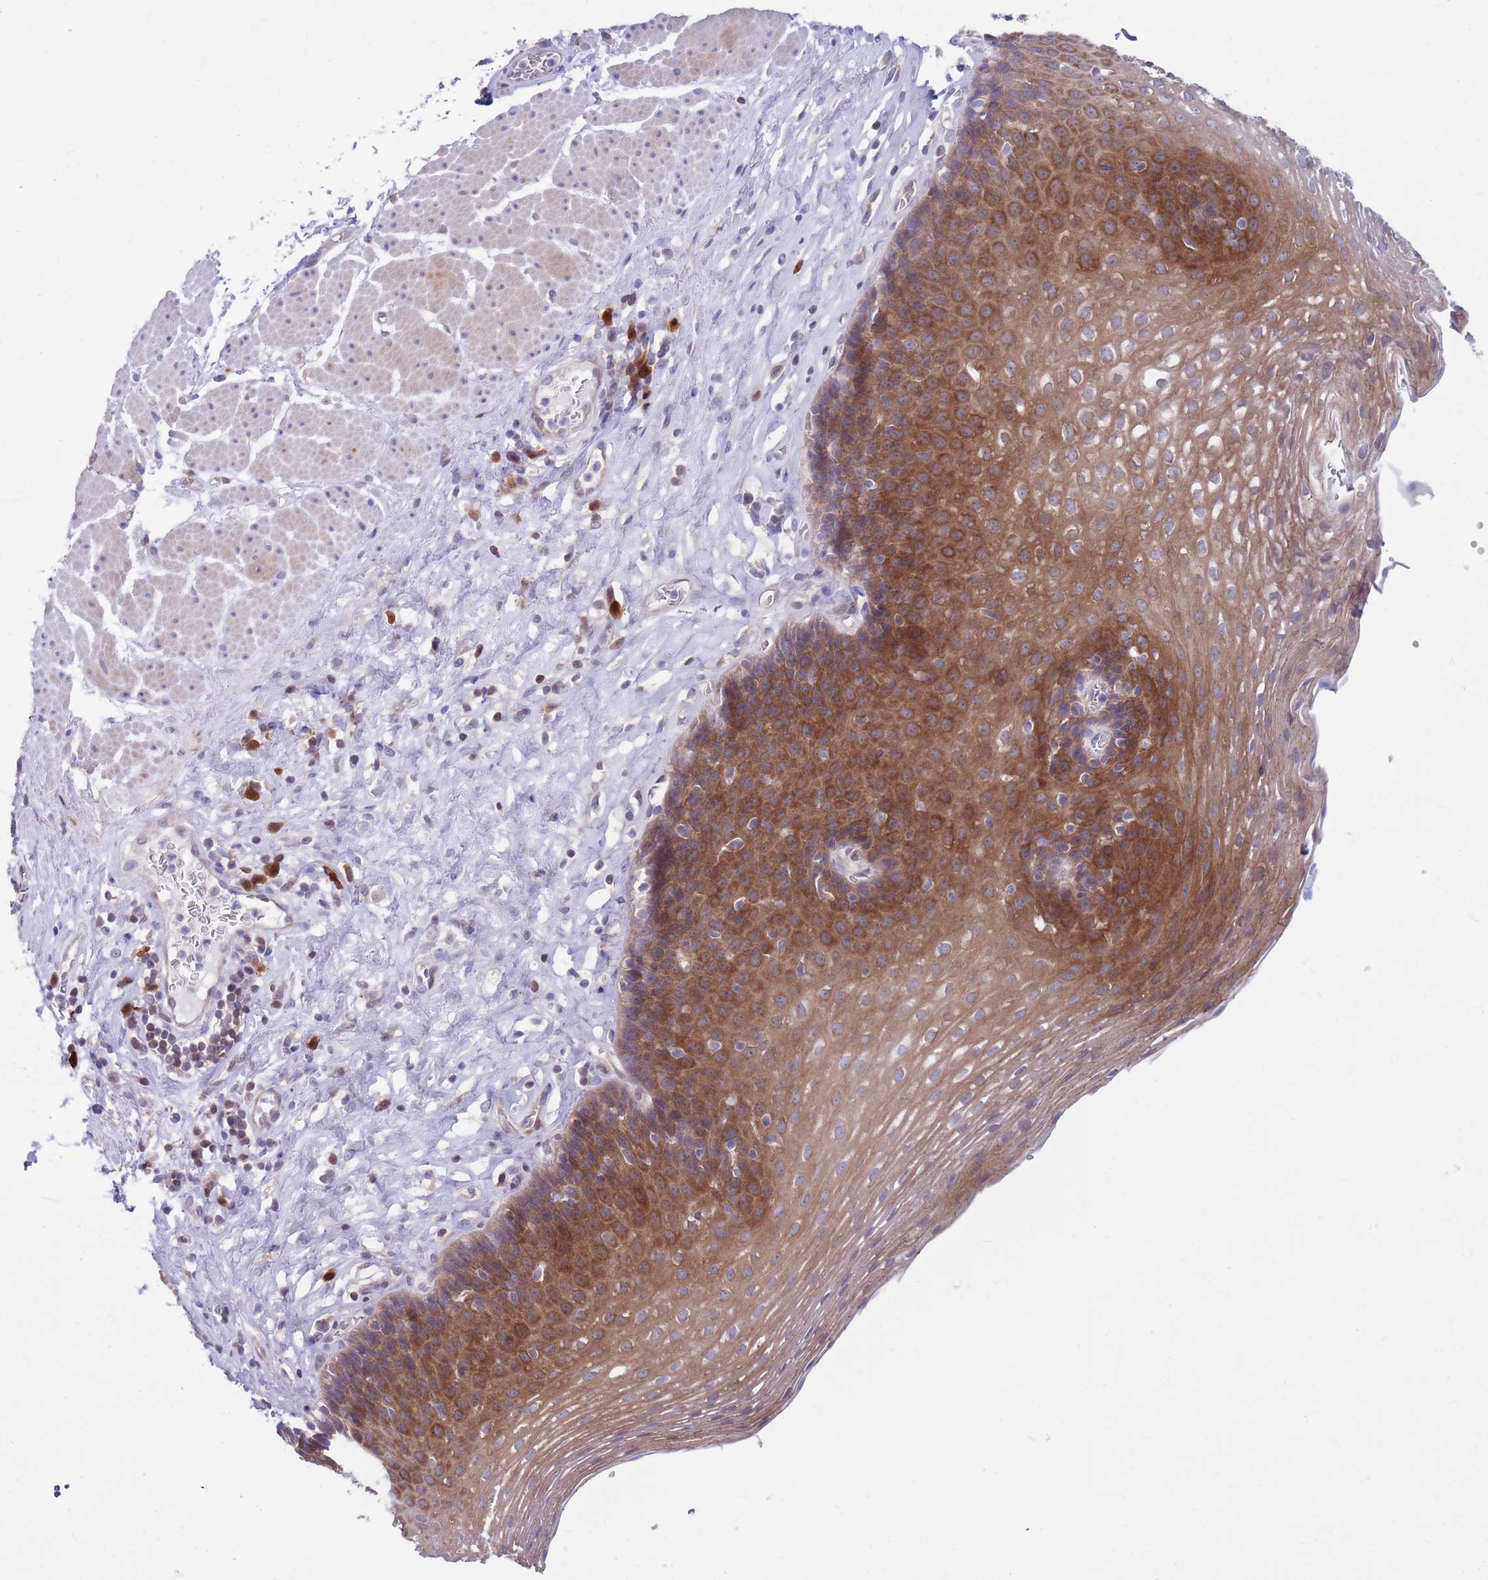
{"staining": {"intensity": "moderate", "quantity": ">75%", "location": "cytoplasmic/membranous"}, "tissue": "esophagus", "cell_type": "Squamous epithelial cells", "image_type": "normal", "snomed": [{"axis": "morphology", "description": "Normal tissue, NOS"}, {"axis": "topography", "description": "Esophagus"}], "caption": "Immunohistochemistry photomicrograph of unremarkable human esophagus stained for a protein (brown), which demonstrates medium levels of moderate cytoplasmic/membranous staining in about >75% of squamous epithelial cells.", "gene": "KLHL29", "patient": {"sex": "female", "age": 66}}